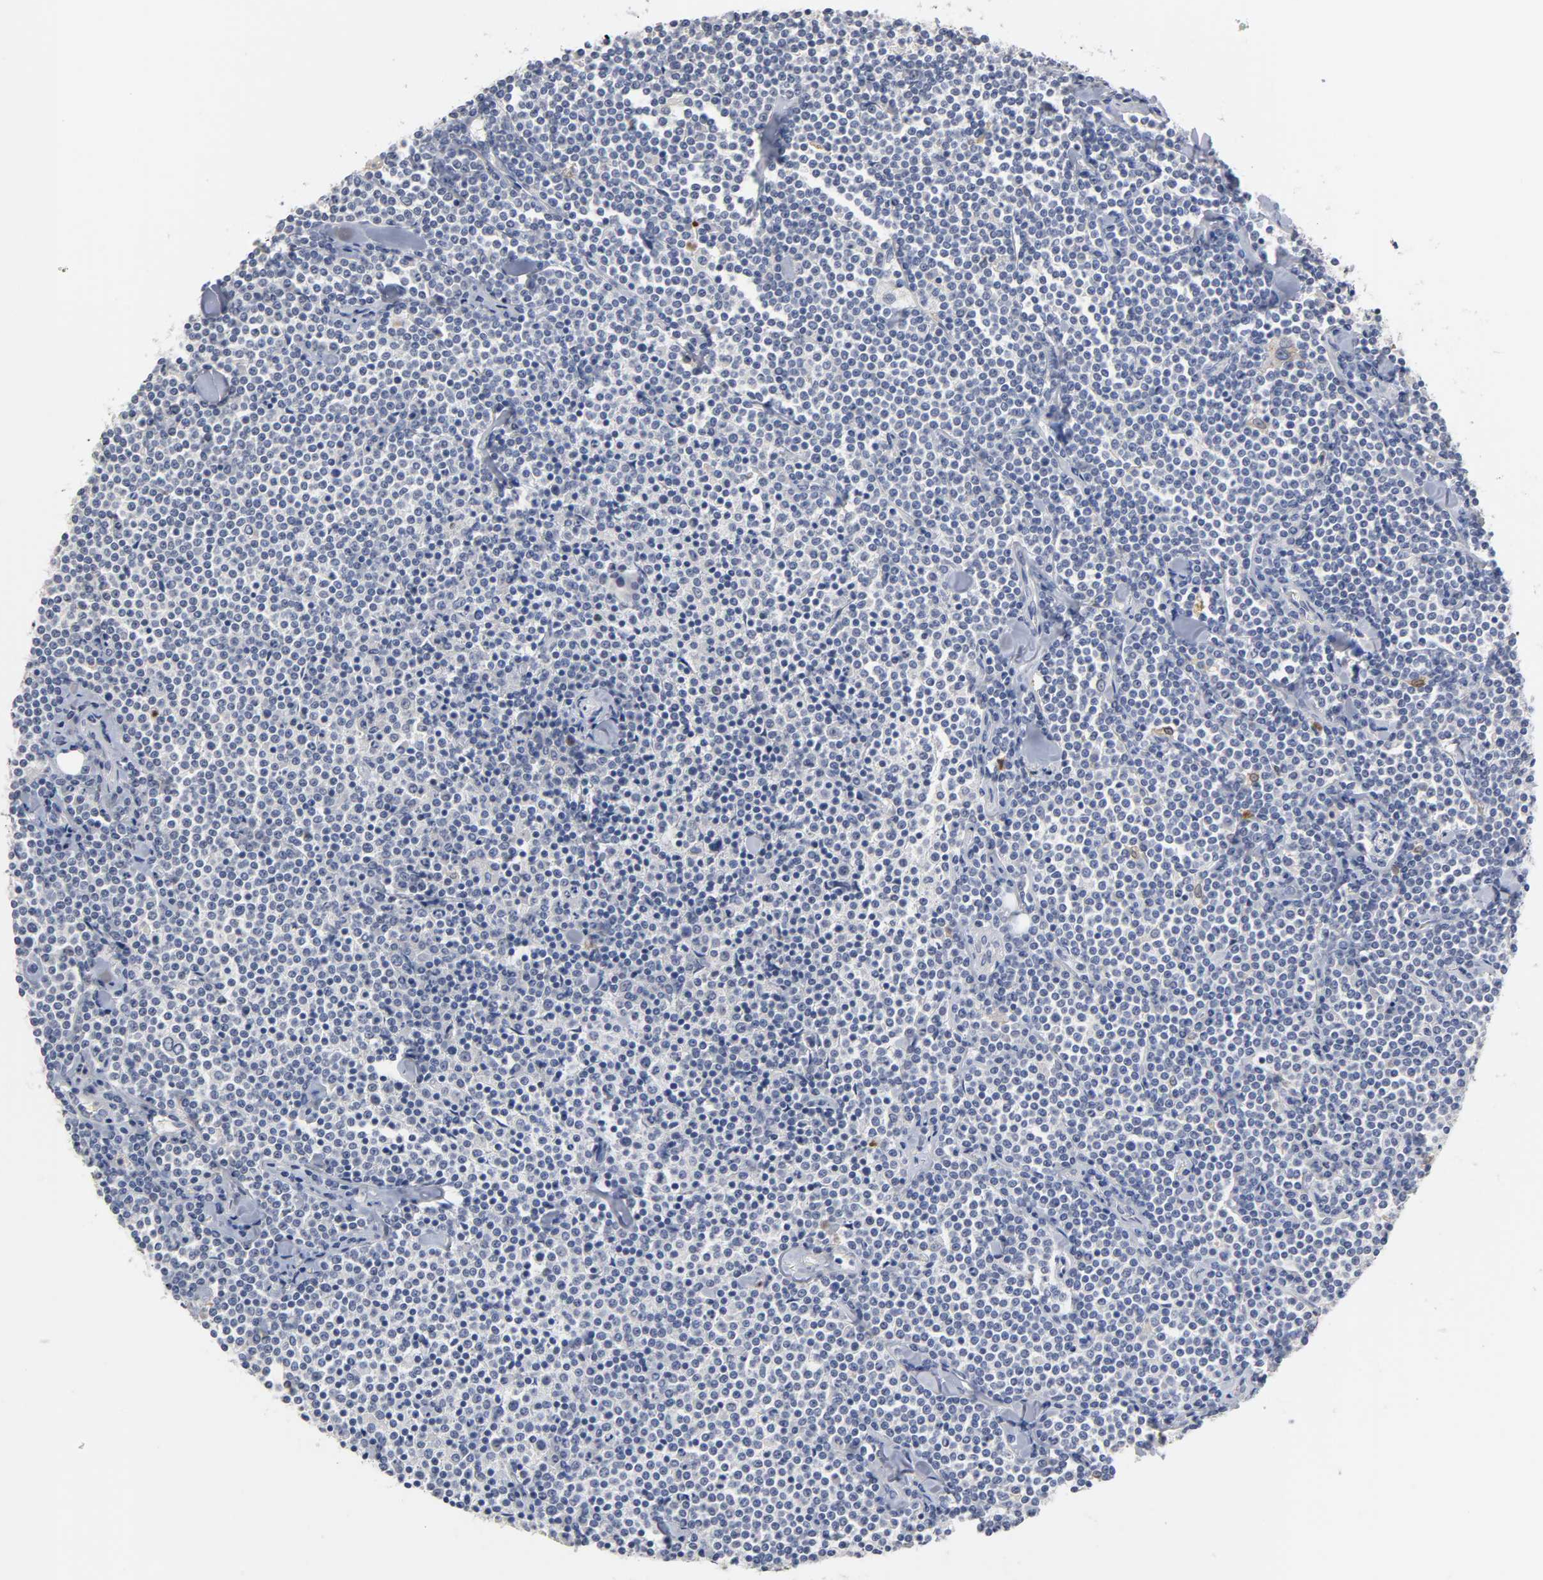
{"staining": {"intensity": "negative", "quantity": "none", "location": "none"}, "tissue": "lymphoma", "cell_type": "Tumor cells", "image_type": "cancer", "snomed": [{"axis": "morphology", "description": "Malignant lymphoma, non-Hodgkin's type, Low grade"}, {"axis": "topography", "description": "Soft tissue"}], "caption": "Lymphoma was stained to show a protein in brown. There is no significant staining in tumor cells.", "gene": "OVOL1", "patient": {"sex": "male", "age": 92}}